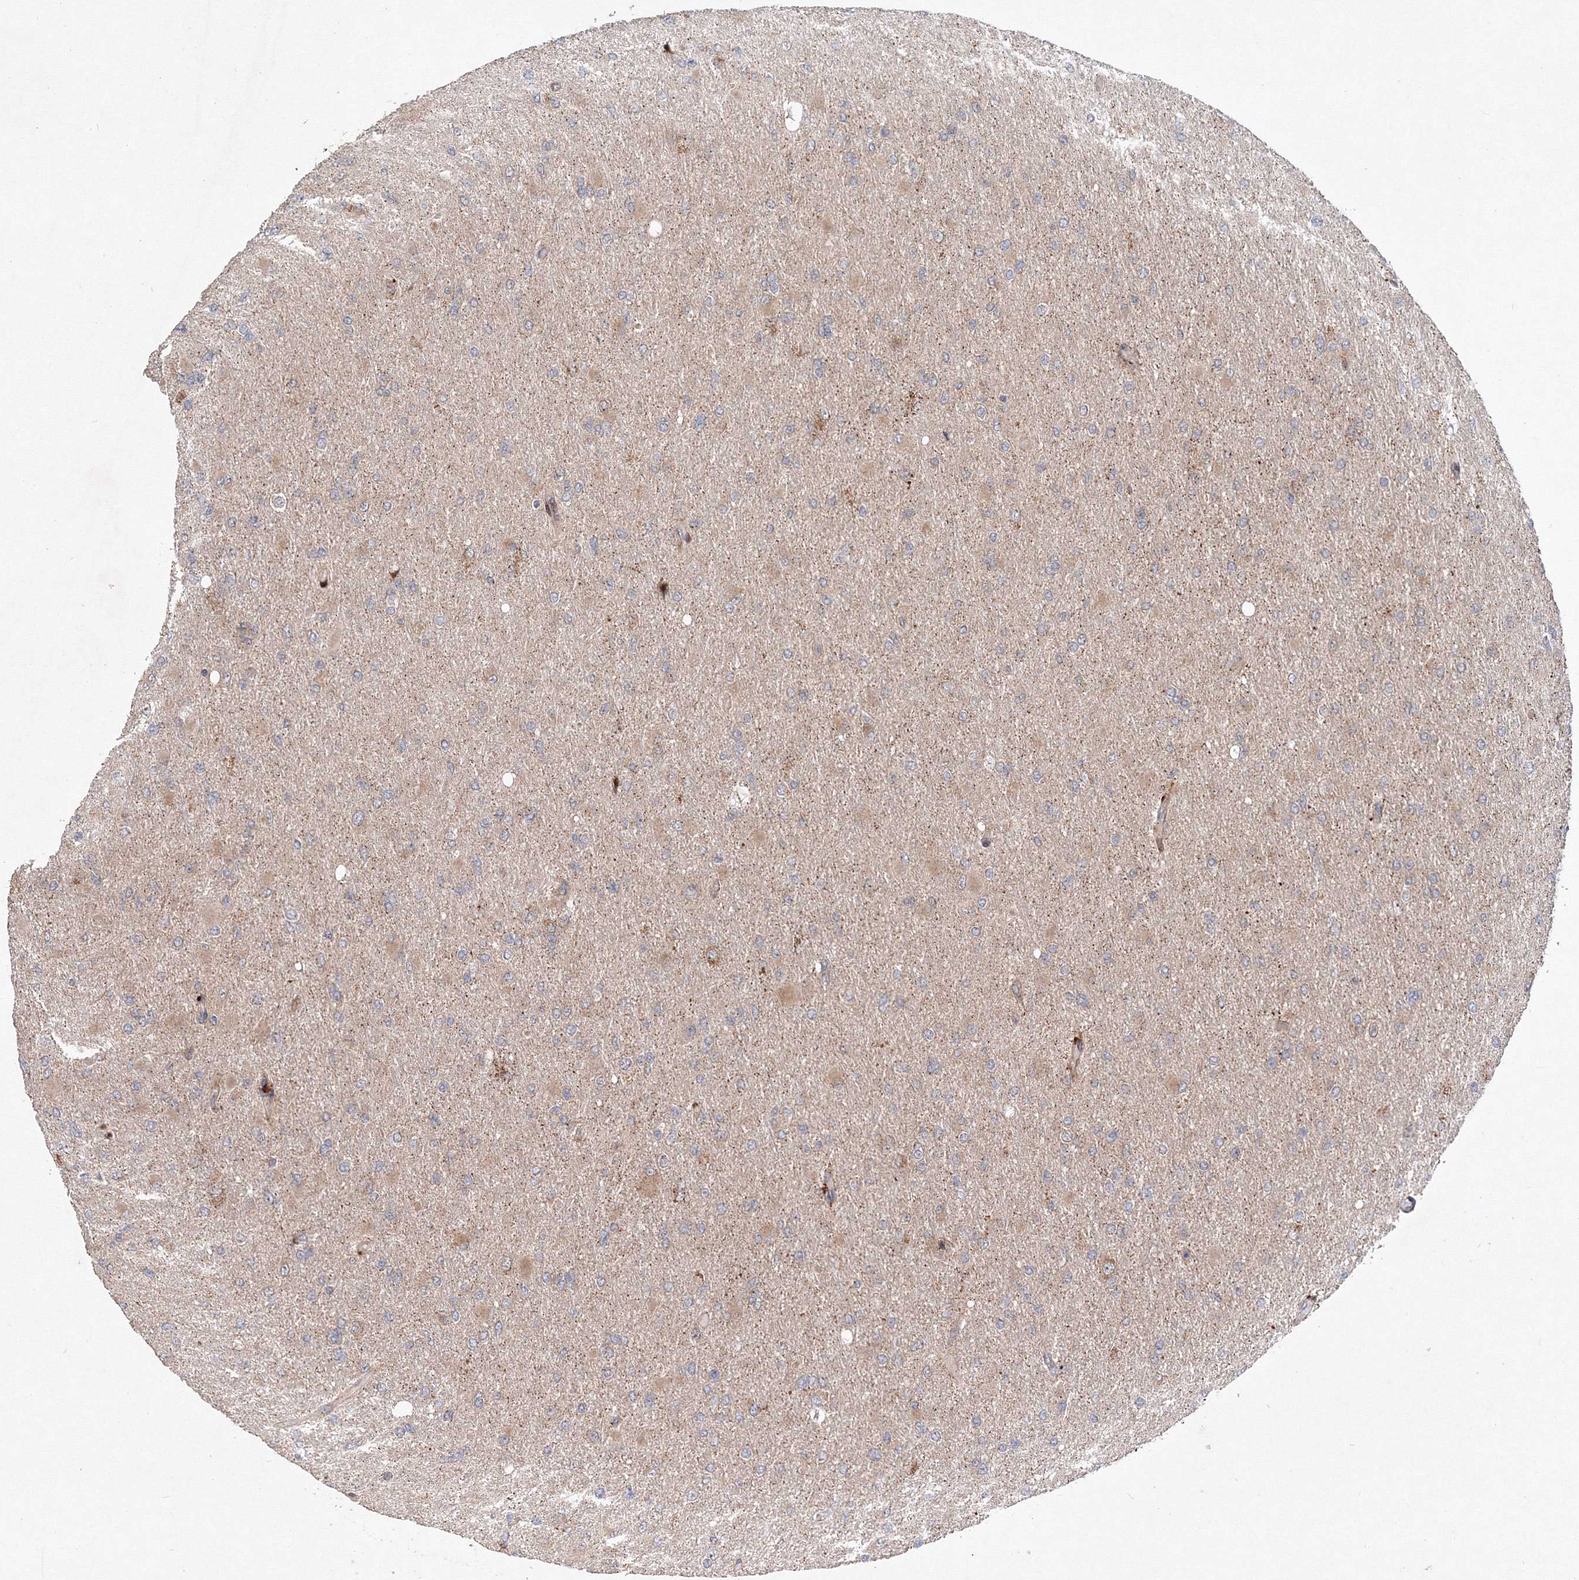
{"staining": {"intensity": "negative", "quantity": "none", "location": "none"}, "tissue": "glioma", "cell_type": "Tumor cells", "image_type": "cancer", "snomed": [{"axis": "morphology", "description": "Glioma, malignant, High grade"}, {"axis": "topography", "description": "Cerebral cortex"}], "caption": "Immunohistochemical staining of glioma demonstrates no significant staining in tumor cells.", "gene": "ANKAR", "patient": {"sex": "female", "age": 36}}